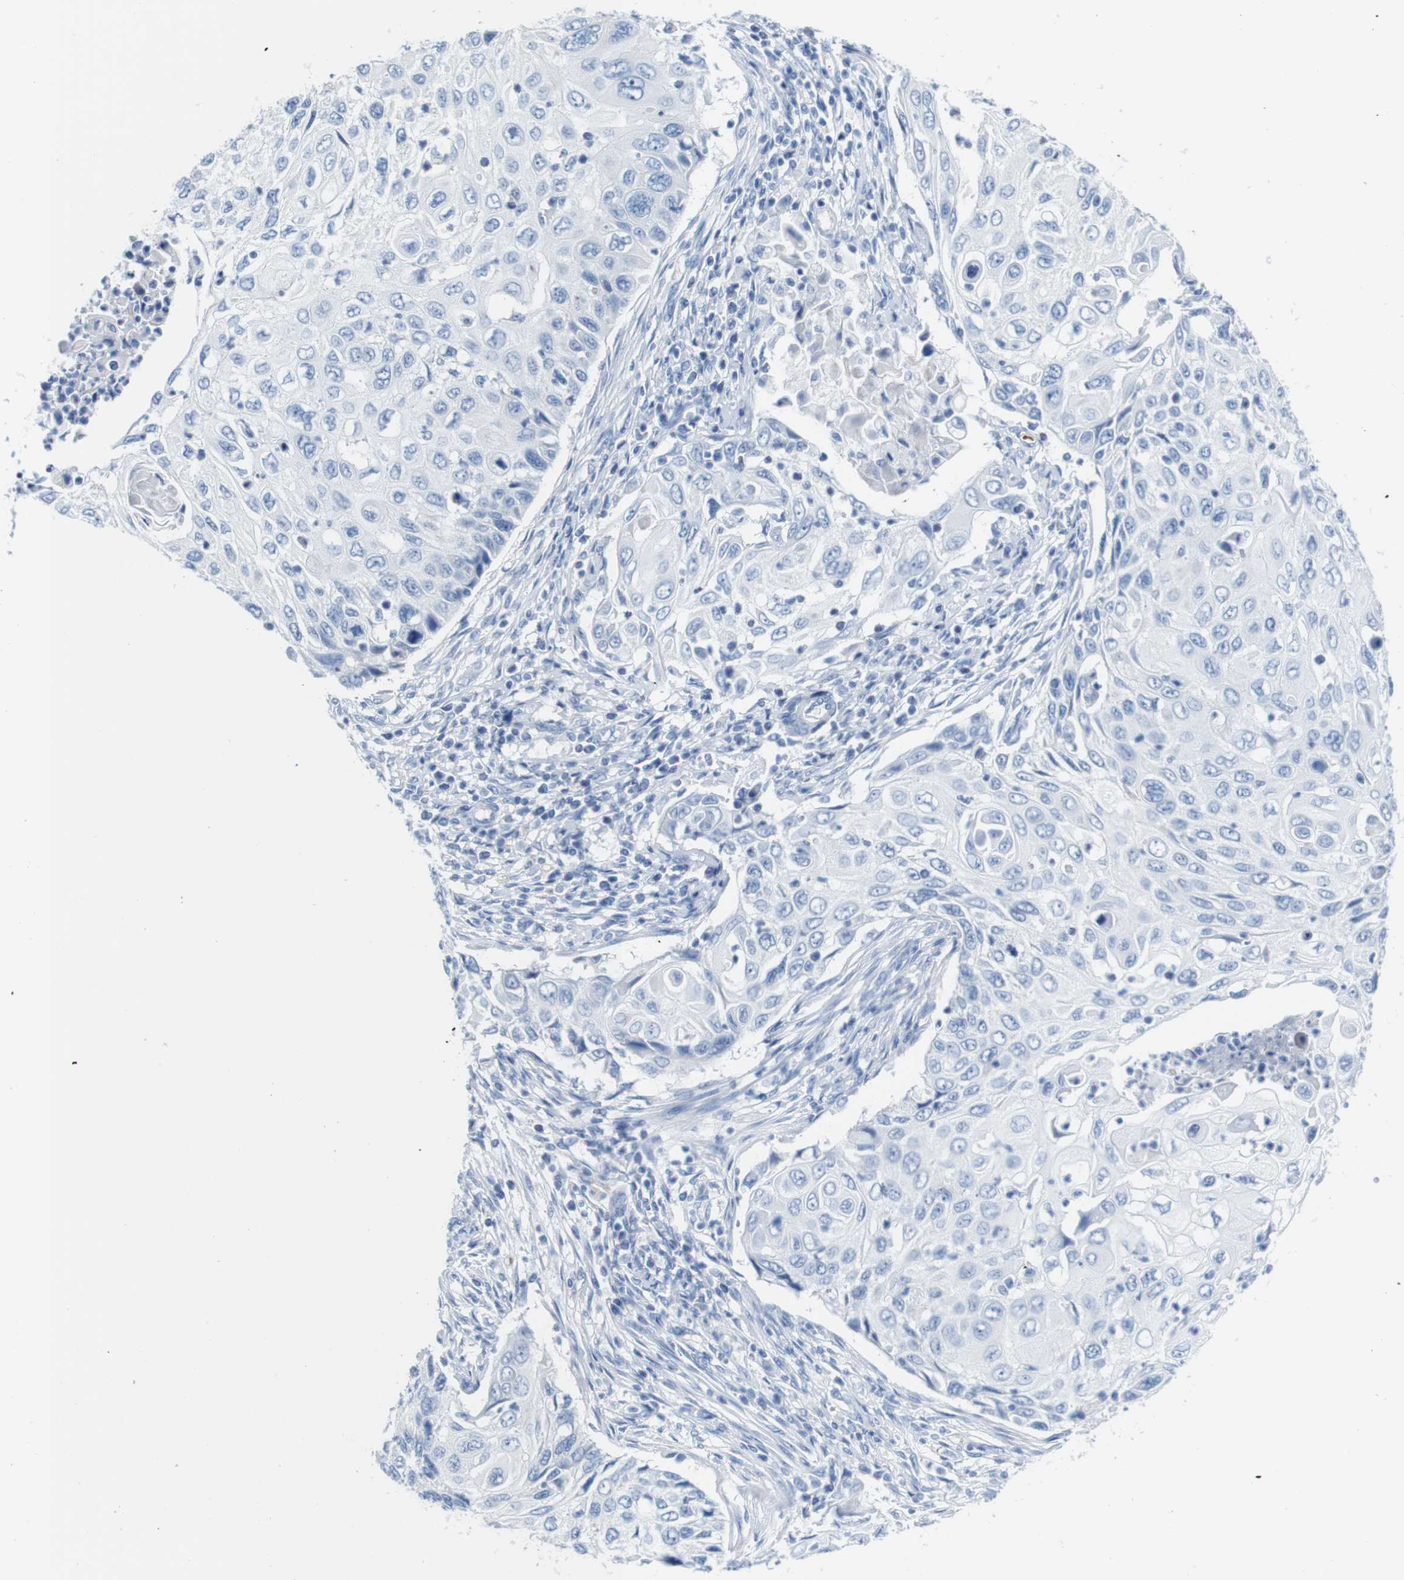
{"staining": {"intensity": "negative", "quantity": "none", "location": "none"}, "tissue": "cervical cancer", "cell_type": "Tumor cells", "image_type": "cancer", "snomed": [{"axis": "morphology", "description": "Squamous cell carcinoma, NOS"}, {"axis": "topography", "description": "Cervix"}], "caption": "This is an immunohistochemistry histopathology image of cervical cancer. There is no positivity in tumor cells.", "gene": "IGSF8", "patient": {"sex": "female", "age": 70}}